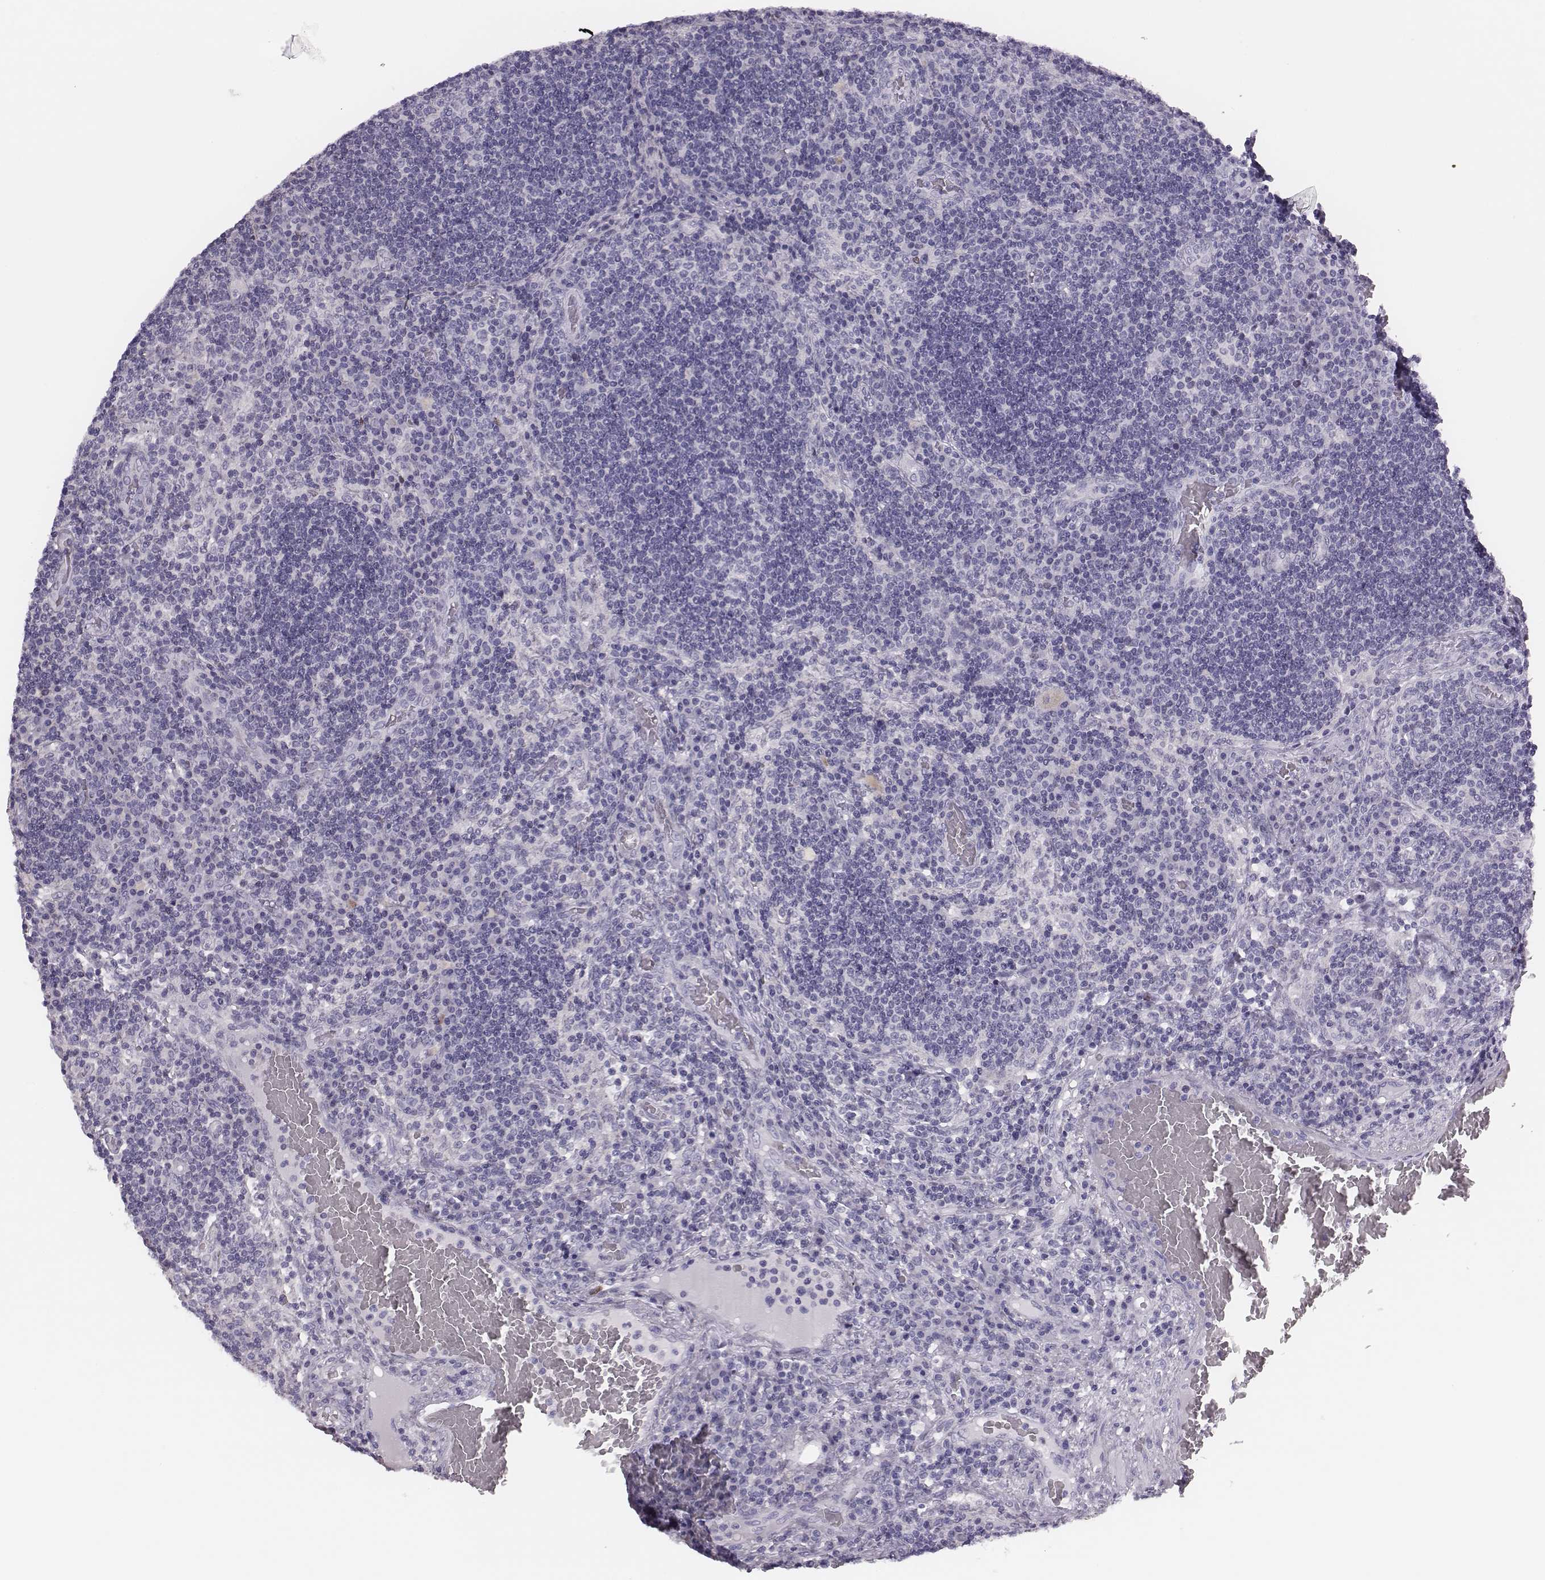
{"staining": {"intensity": "negative", "quantity": "none", "location": "none"}, "tissue": "lymph node", "cell_type": "Germinal center cells", "image_type": "normal", "snomed": [{"axis": "morphology", "description": "Normal tissue, NOS"}, {"axis": "topography", "description": "Lymph node"}], "caption": "Immunohistochemistry (IHC) photomicrograph of unremarkable human lymph node stained for a protein (brown), which demonstrates no positivity in germinal center cells.", "gene": "H1", "patient": {"sex": "male", "age": 63}}